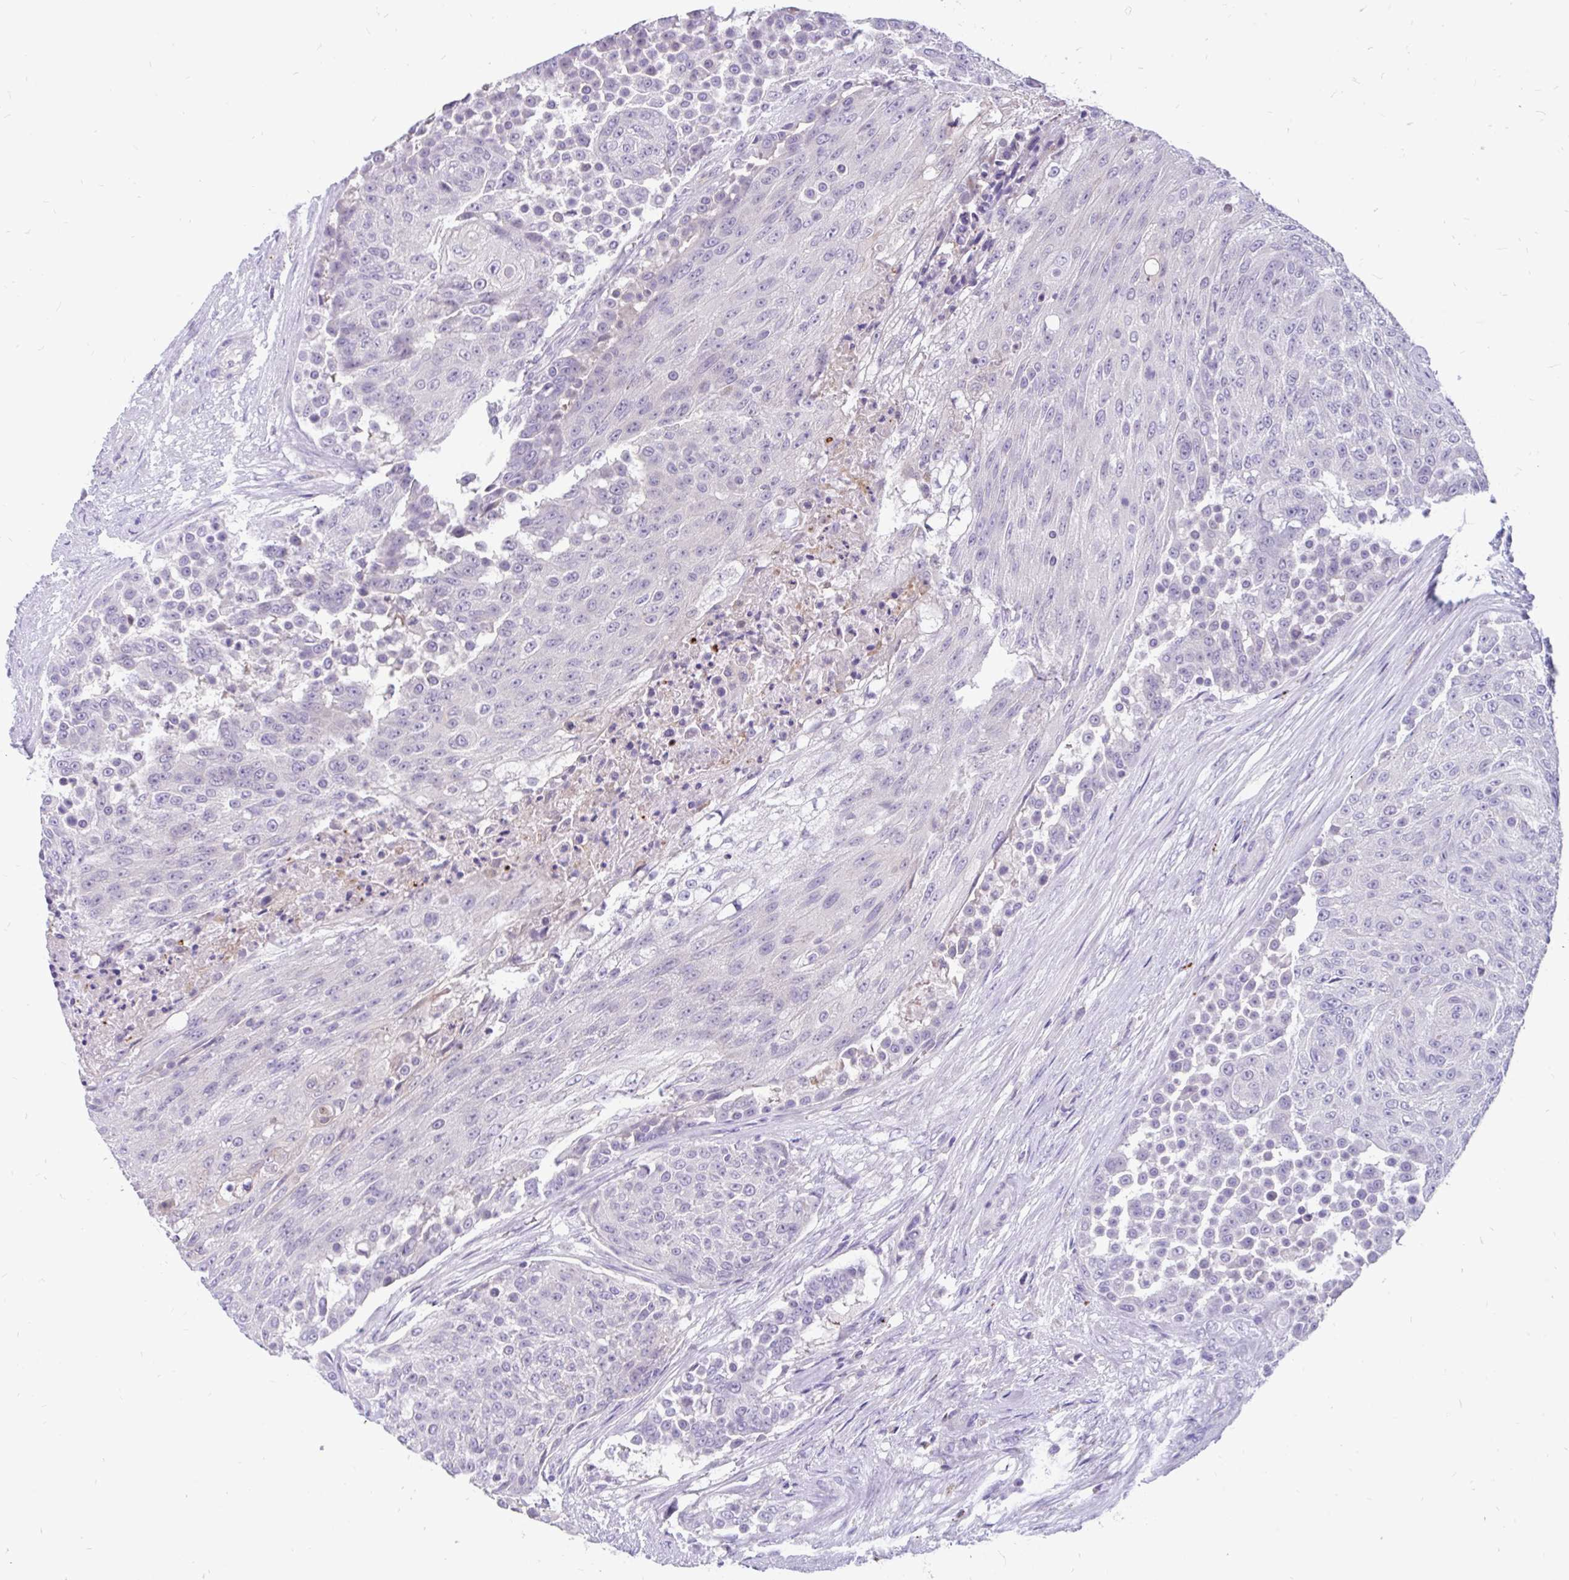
{"staining": {"intensity": "negative", "quantity": "none", "location": "none"}, "tissue": "urothelial cancer", "cell_type": "Tumor cells", "image_type": "cancer", "snomed": [{"axis": "morphology", "description": "Urothelial carcinoma, High grade"}, {"axis": "topography", "description": "Urinary bladder"}], "caption": "IHC histopathology image of neoplastic tissue: human urothelial cancer stained with DAB displays no significant protein positivity in tumor cells. Brightfield microscopy of IHC stained with DAB (3,3'-diaminobenzidine) (brown) and hematoxylin (blue), captured at high magnification.", "gene": "KIAA2013", "patient": {"sex": "female", "age": 63}}